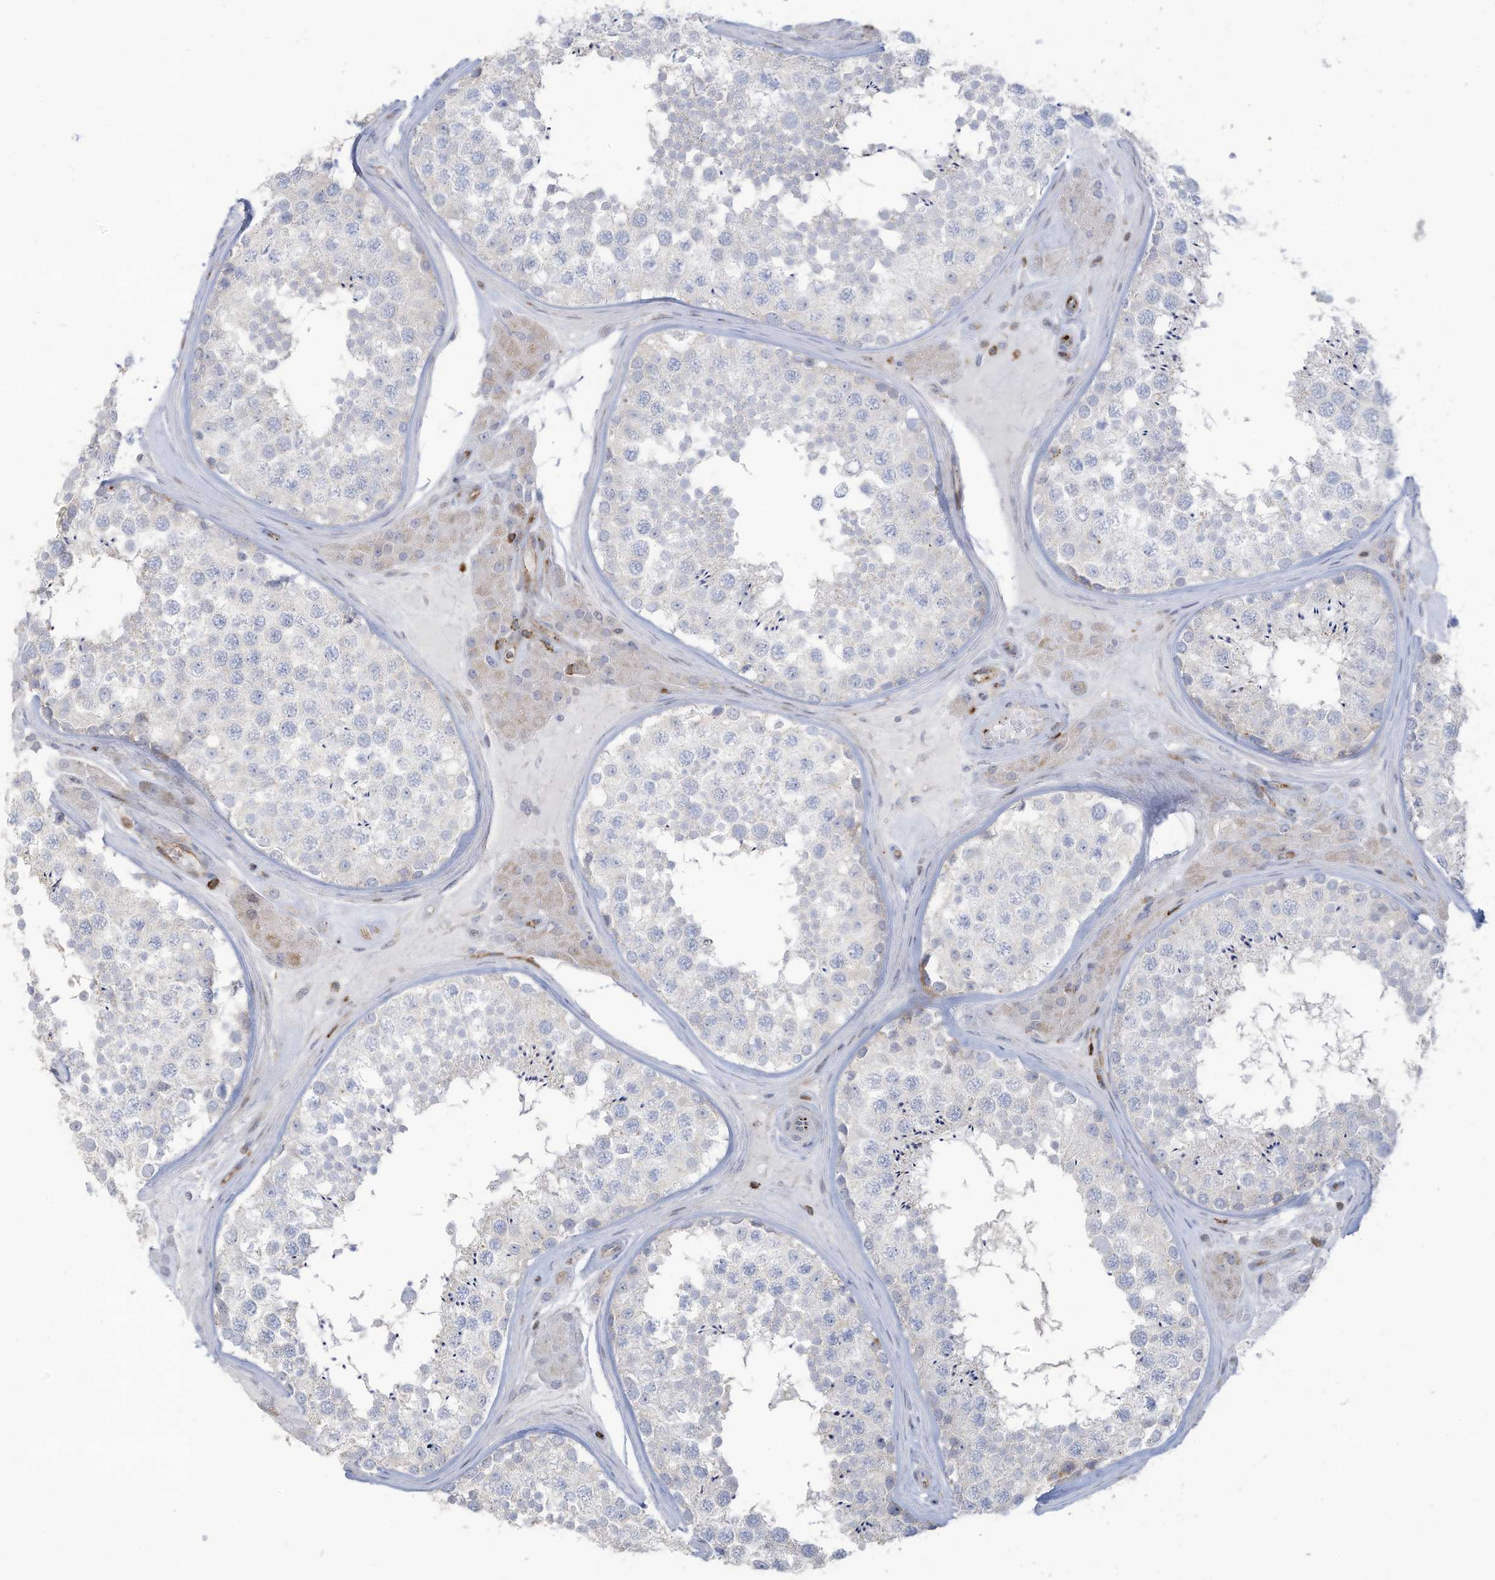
{"staining": {"intensity": "negative", "quantity": "none", "location": "none"}, "tissue": "testis", "cell_type": "Cells in seminiferous ducts", "image_type": "normal", "snomed": [{"axis": "morphology", "description": "Normal tissue, NOS"}, {"axis": "topography", "description": "Testis"}], "caption": "The histopathology image shows no significant positivity in cells in seminiferous ducts of testis. (Stains: DAB IHC with hematoxylin counter stain, Microscopy: brightfield microscopy at high magnification).", "gene": "THNSL2", "patient": {"sex": "male", "age": 46}}